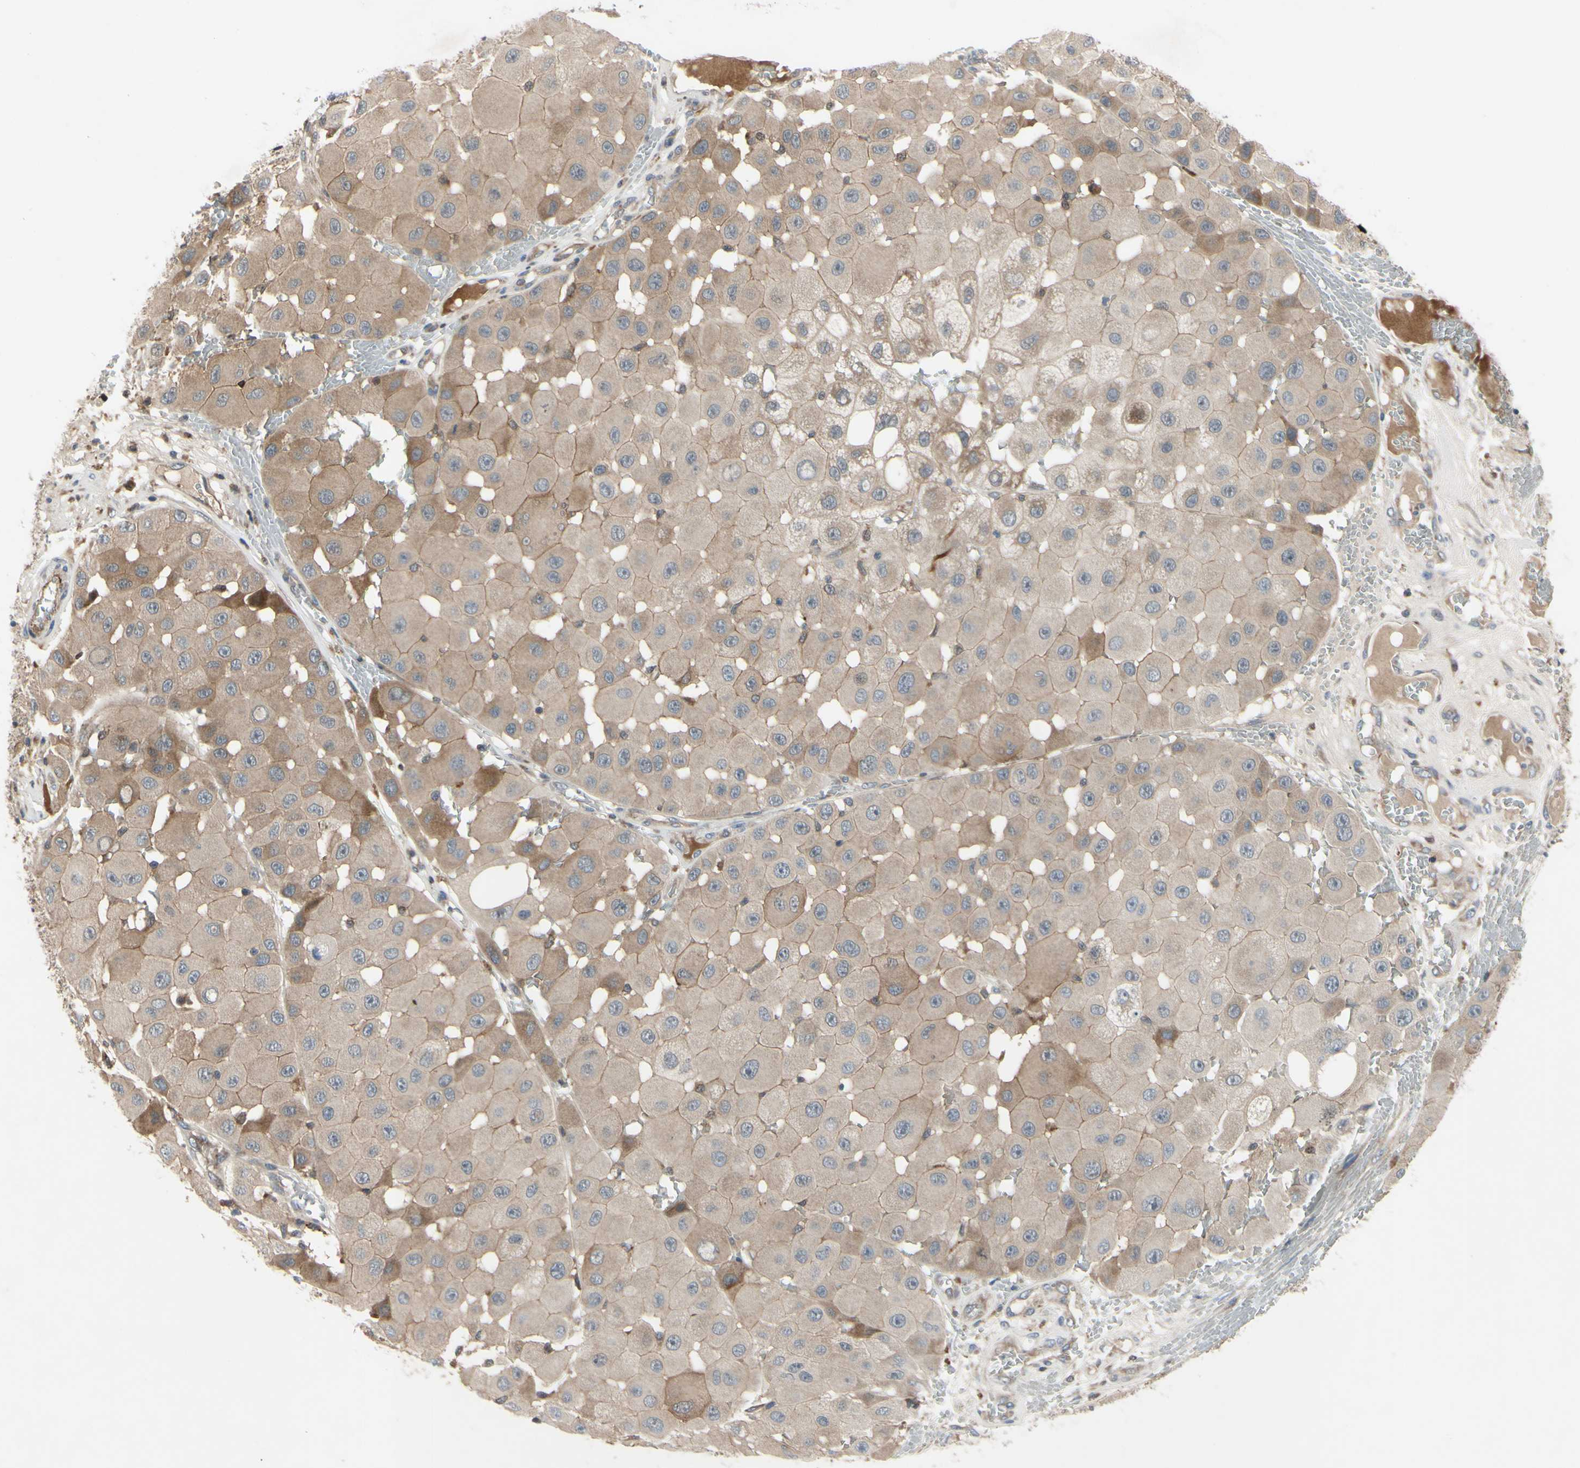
{"staining": {"intensity": "moderate", "quantity": ">75%", "location": "cytoplasmic/membranous"}, "tissue": "melanoma", "cell_type": "Tumor cells", "image_type": "cancer", "snomed": [{"axis": "morphology", "description": "Malignant melanoma, NOS"}, {"axis": "topography", "description": "Skin"}], "caption": "IHC of melanoma displays medium levels of moderate cytoplasmic/membranous staining in approximately >75% of tumor cells. IHC stains the protein of interest in brown and the nuclei are stained blue.", "gene": "XIAP", "patient": {"sex": "female", "age": 81}}